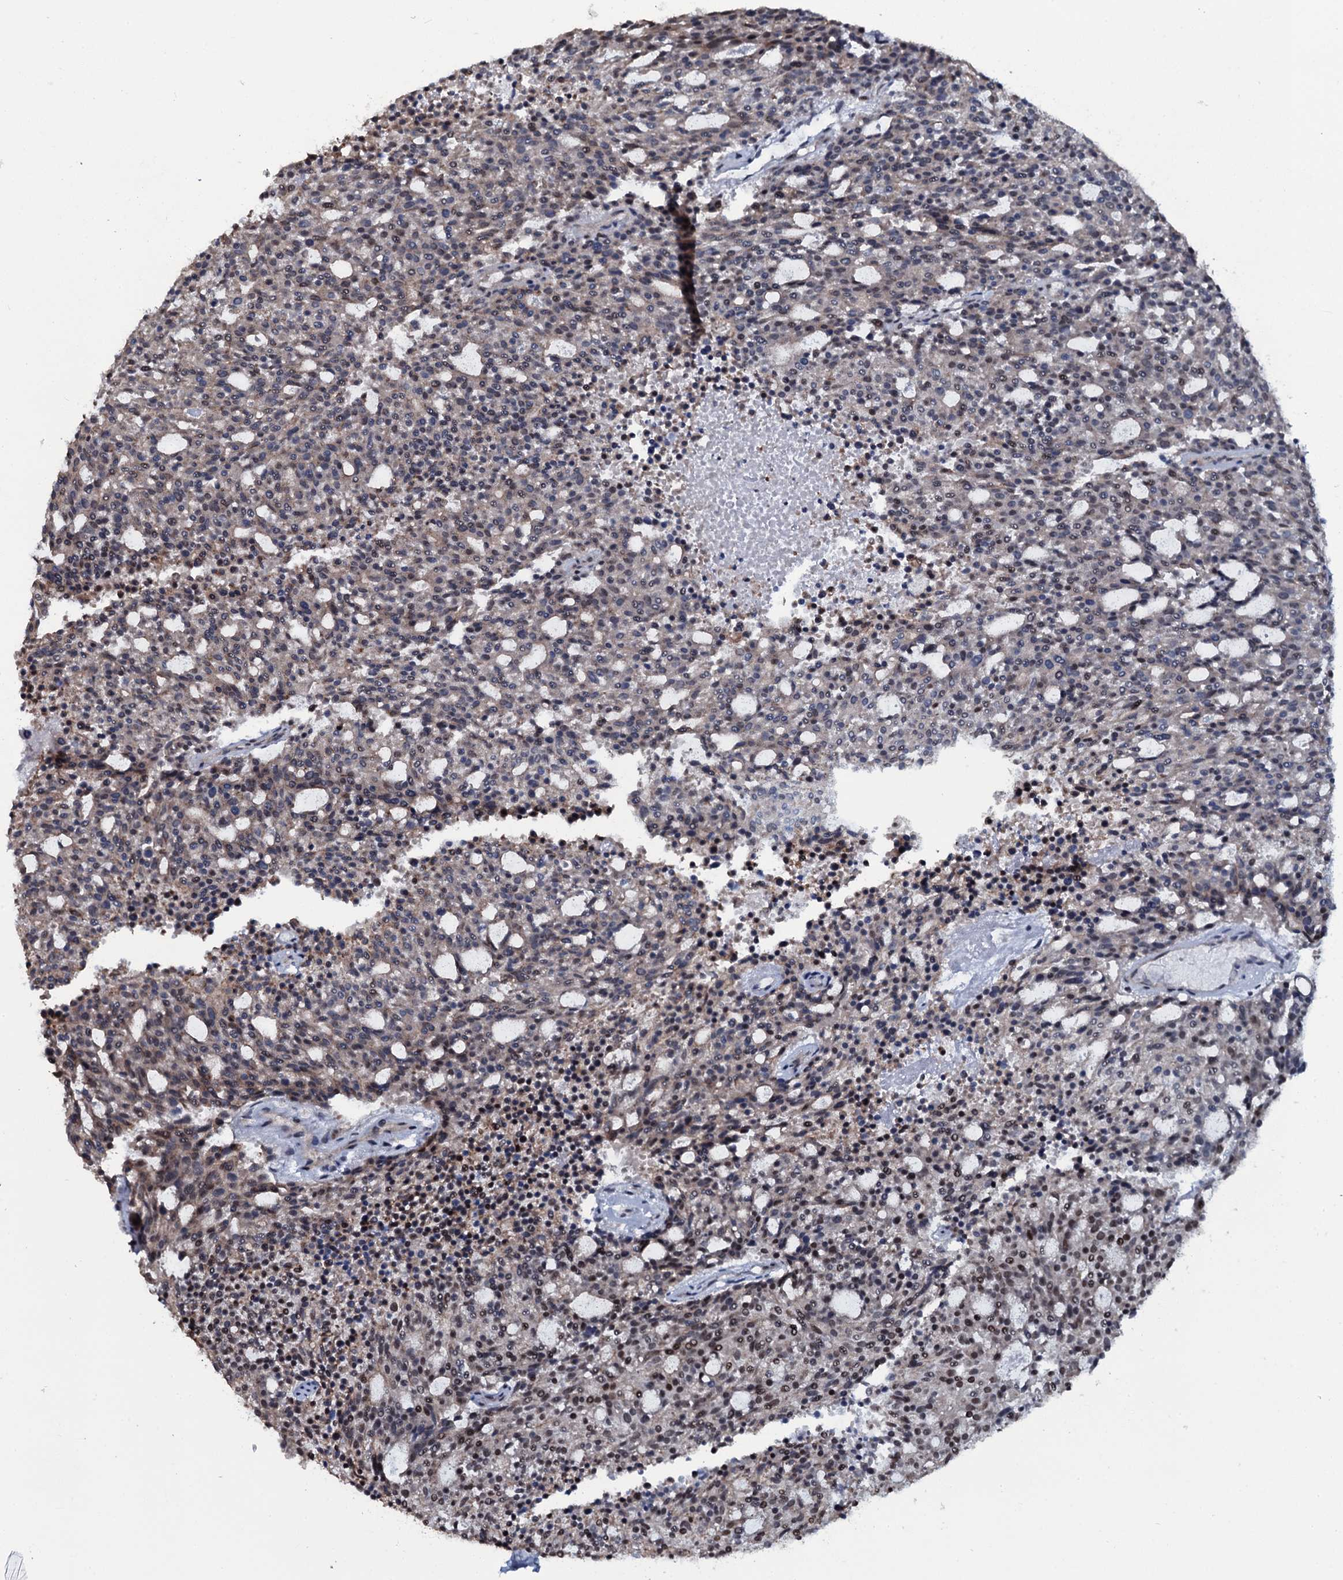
{"staining": {"intensity": "moderate", "quantity": "<25%", "location": "nuclear"}, "tissue": "carcinoid", "cell_type": "Tumor cells", "image_type": "cancer", "snomed": [{"axis": "morphology", "description": "Carcinoid, malignant, NOS"}, {"axis": "topography", "description": "Pancreas"}], "caption": "Tumor cells exhibit low levels of moderate nuclear expression in about <25% of cells in carcinoid. (DAB = brown stain, brightfield microscopy at high magnification).", "gene": "SH2D4B", "patient": {"sex": "female", "age": 54}}